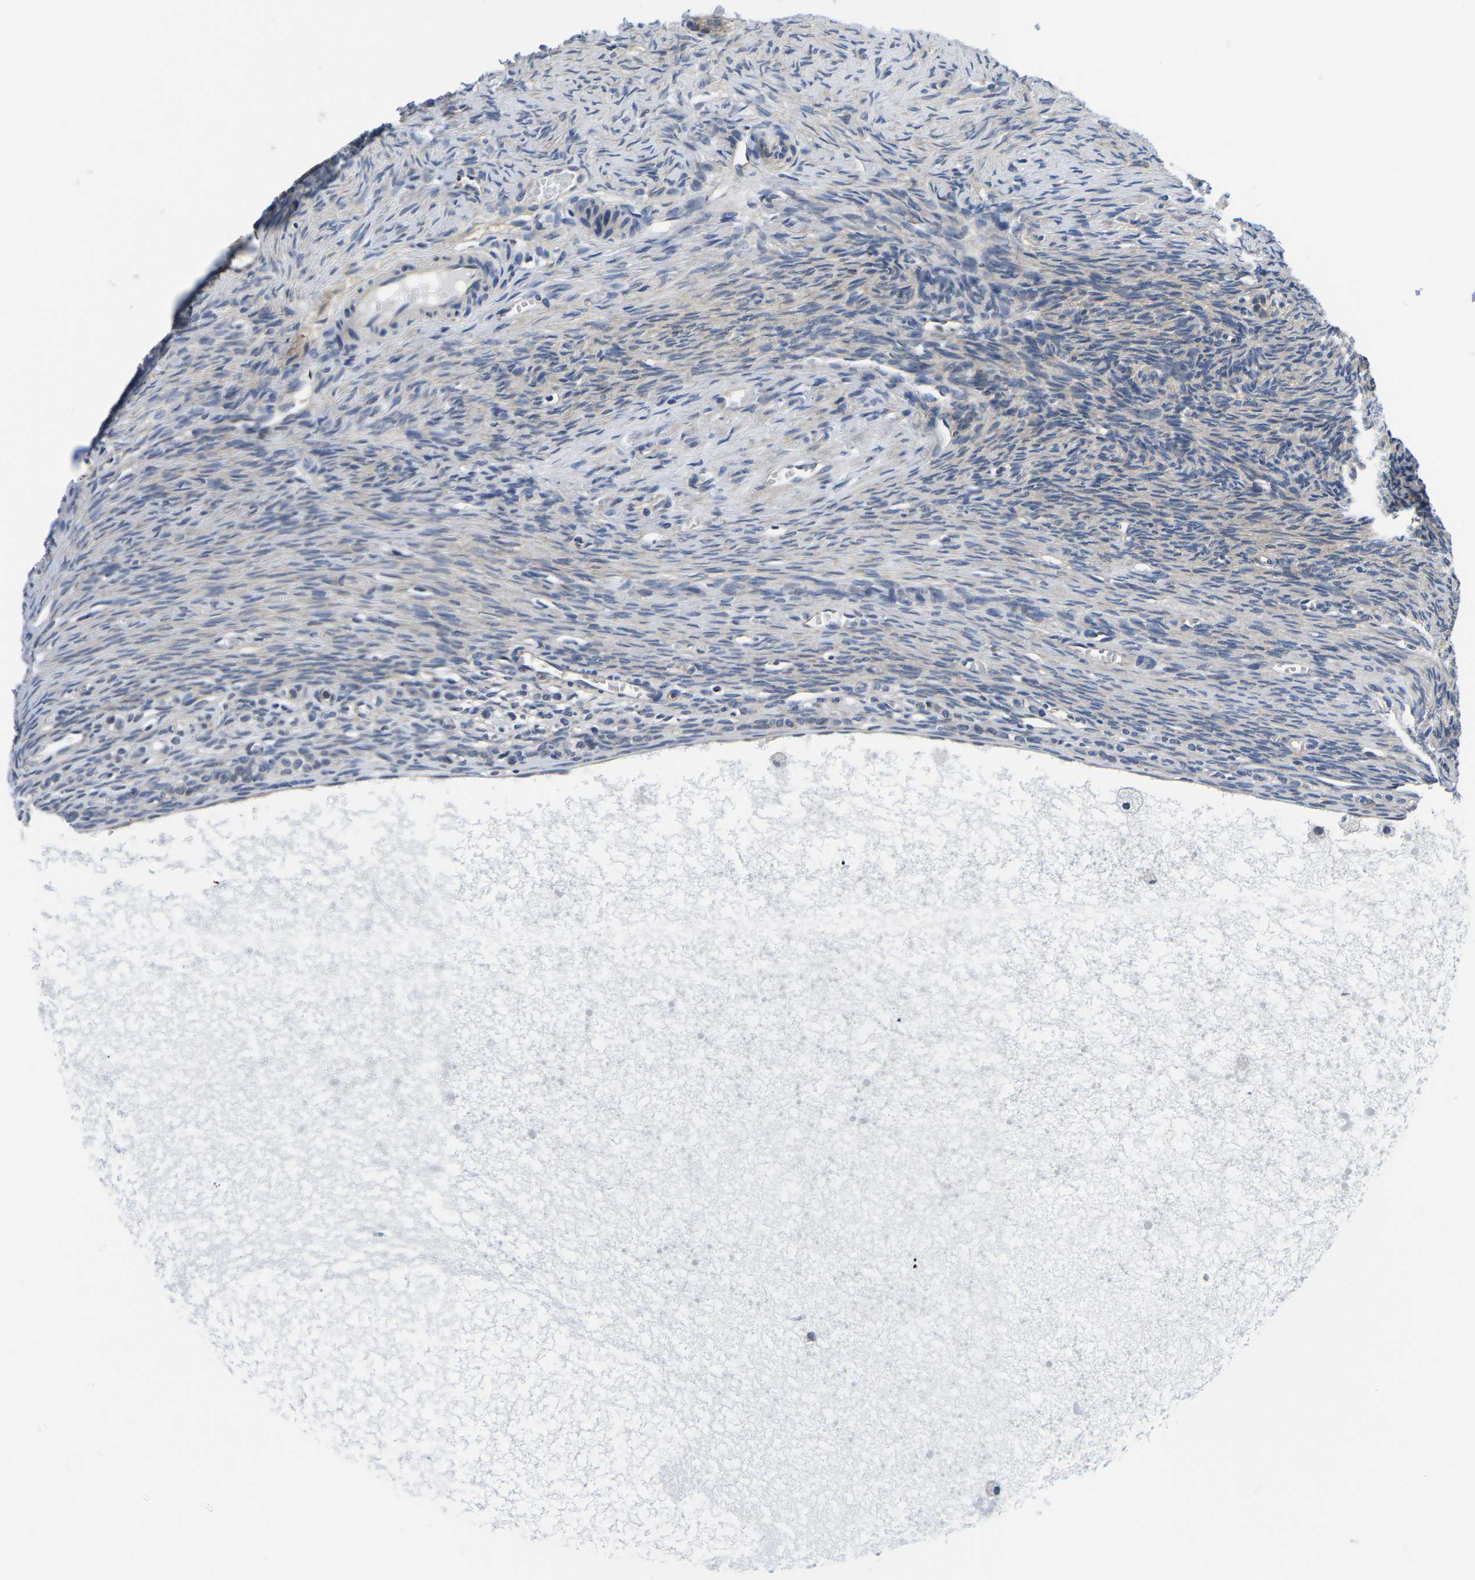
{"staining": {"intensity": "weak", "quantity": ">75%", "location": "cytoplasmic/membranous"}, "tissue": "ovary", "cell_type": "Follicle cells", "image_type": "normal", "snomed": [{"axis": "morphology", "description": "Normal tissue, NOS"}, {"axis": "topography", "description": "Ovary"}], "caption": "Immunohistochemistry (DAB (3,3'-diaminobenzidine)) staining of benign human ovary shows weak cytoplasmic/membranous protein positivity in about >75% of follicle cells.", "gene": "GSK3B", "patient": {"sex": "female", "age": 27}}